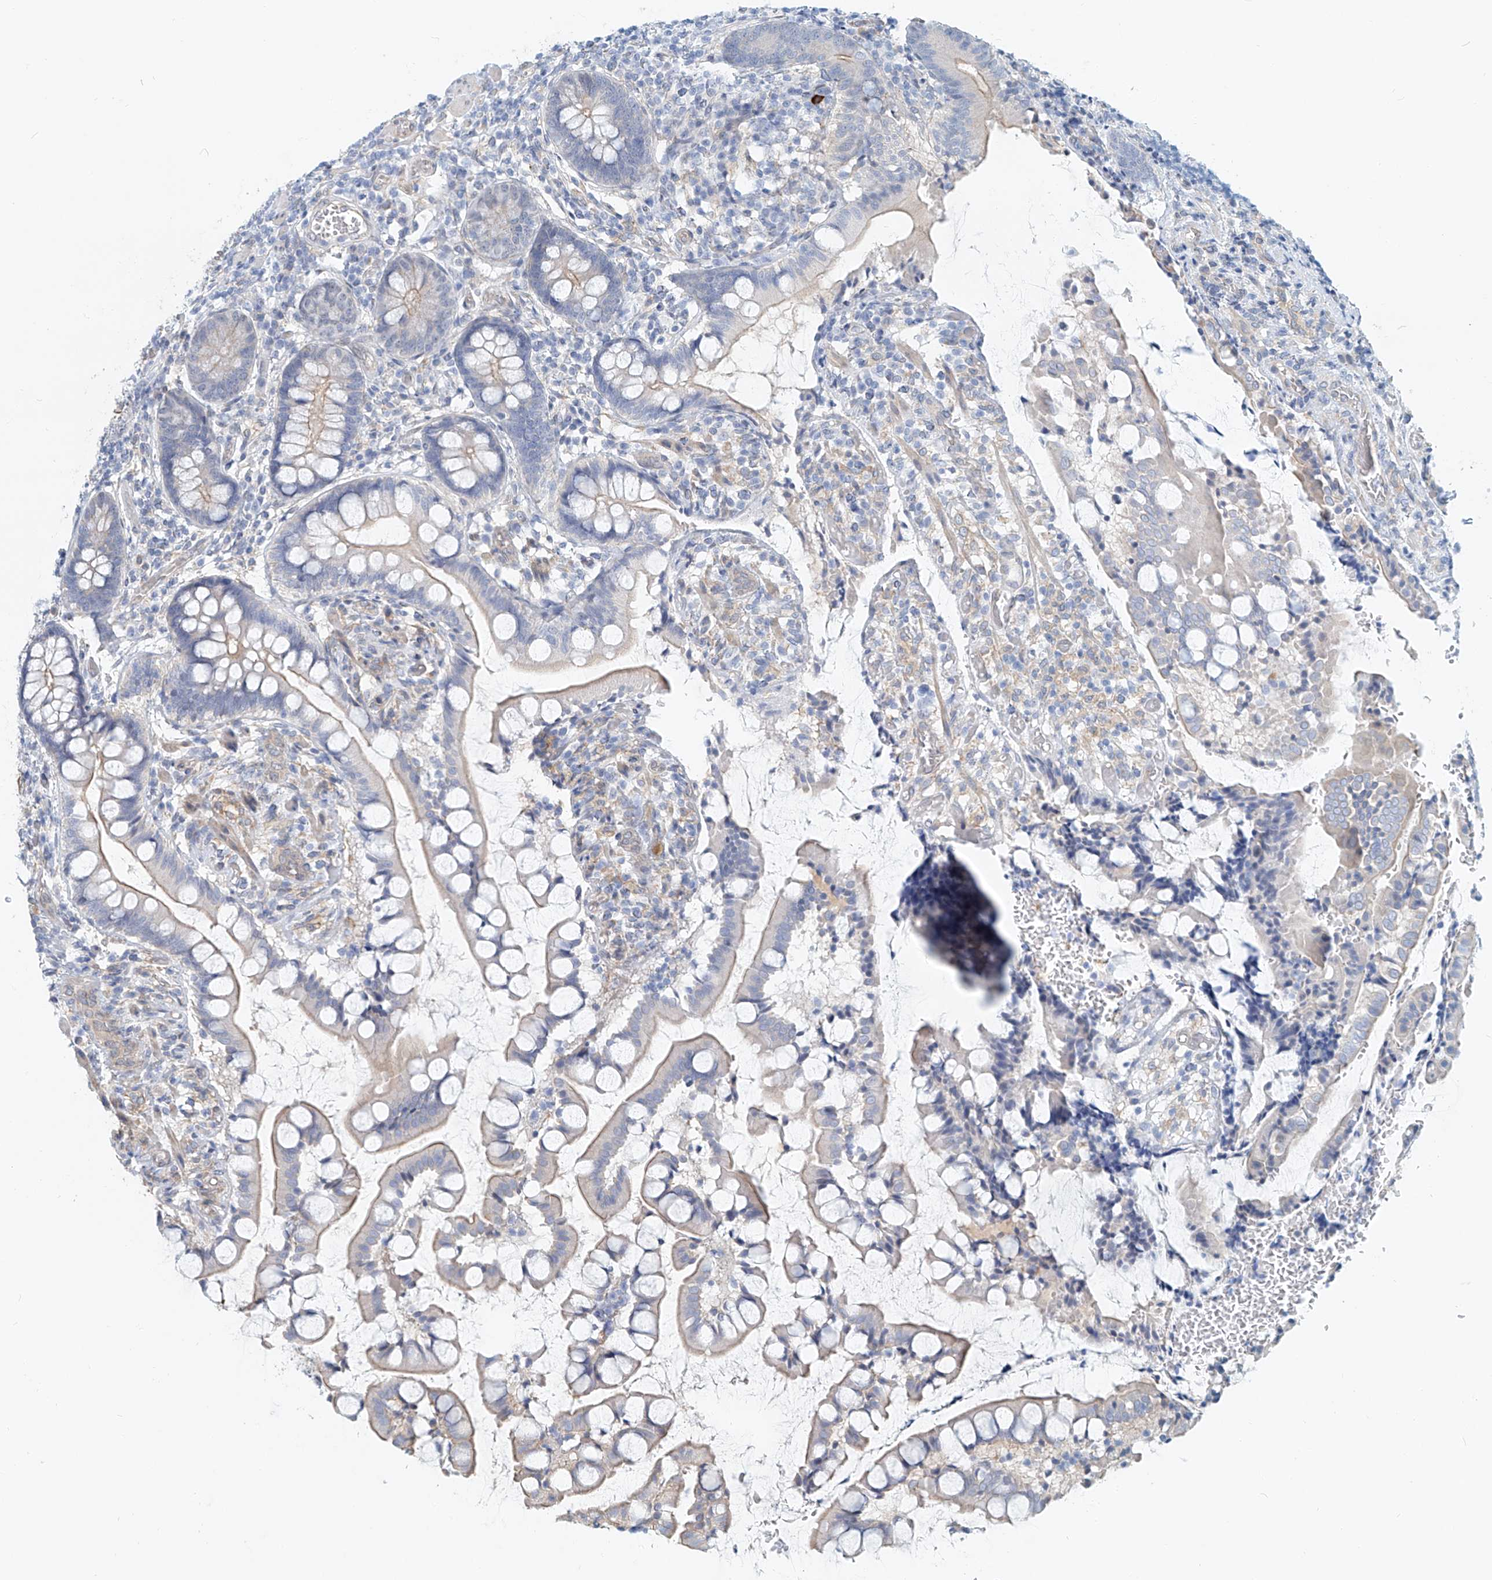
{"staining": {"intensity": "weak", "quantity": "25%-75%", "location": "cytoplasmic/membranous"}, "tissue": "small intestine", "cell_type": "Glandular cells", "image_type": "normal", "snomed": [{"axis": "morphology", "description": "Normal tissue, NOS"}, {"axis": "topography", "description": "Small intestine"}], "caption": "Protein staining by immunohistochemistry demonstrates weak cytoplasmic/membranous staining in about 25%-75% of glandular cells in benign small intestine.", "gene": "SASH1", "patient": {"sex": "male", "age": 52}}